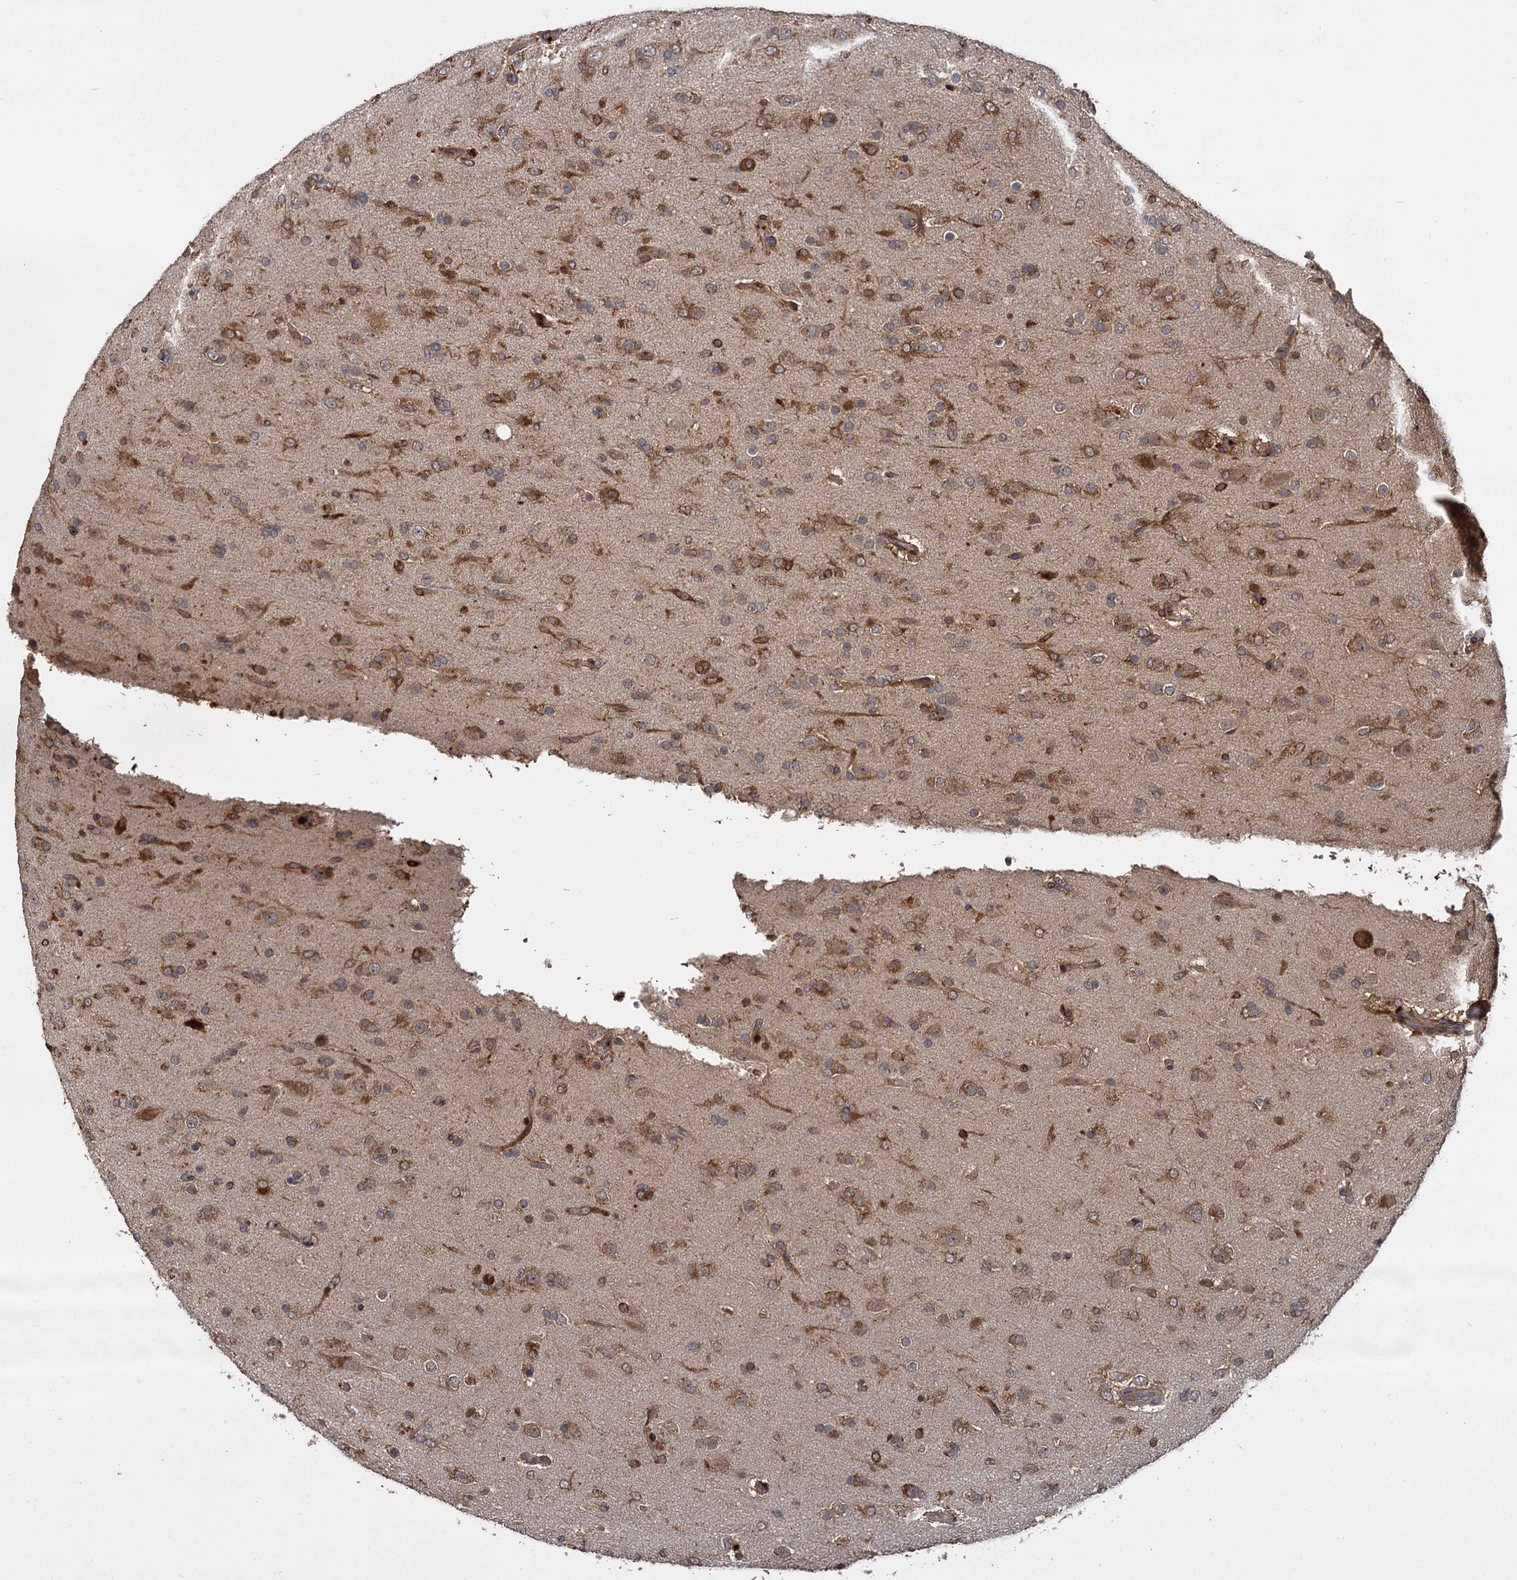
{"staining": {"intensity": "moderate", "quantity": ">75%", "location": "cytoplasmic/membranous"}, "tissue": "glioma", "cell_type": "Tumor cells", "image_type": "cancer", "snomed": [{"axis": "morphology", "description": "Glioma, malignant, Low grade"}, {"axis": "topography", "description": "Brain"}], "caption": "Protein analysis of malignant glioma (low-grade) tissue exhibits moderate cytoplasmic/membranous positivity in approximately >75% of tumor cells.", "gene": "INPPL1", "patient": {"sex": "male", "age": 65}}